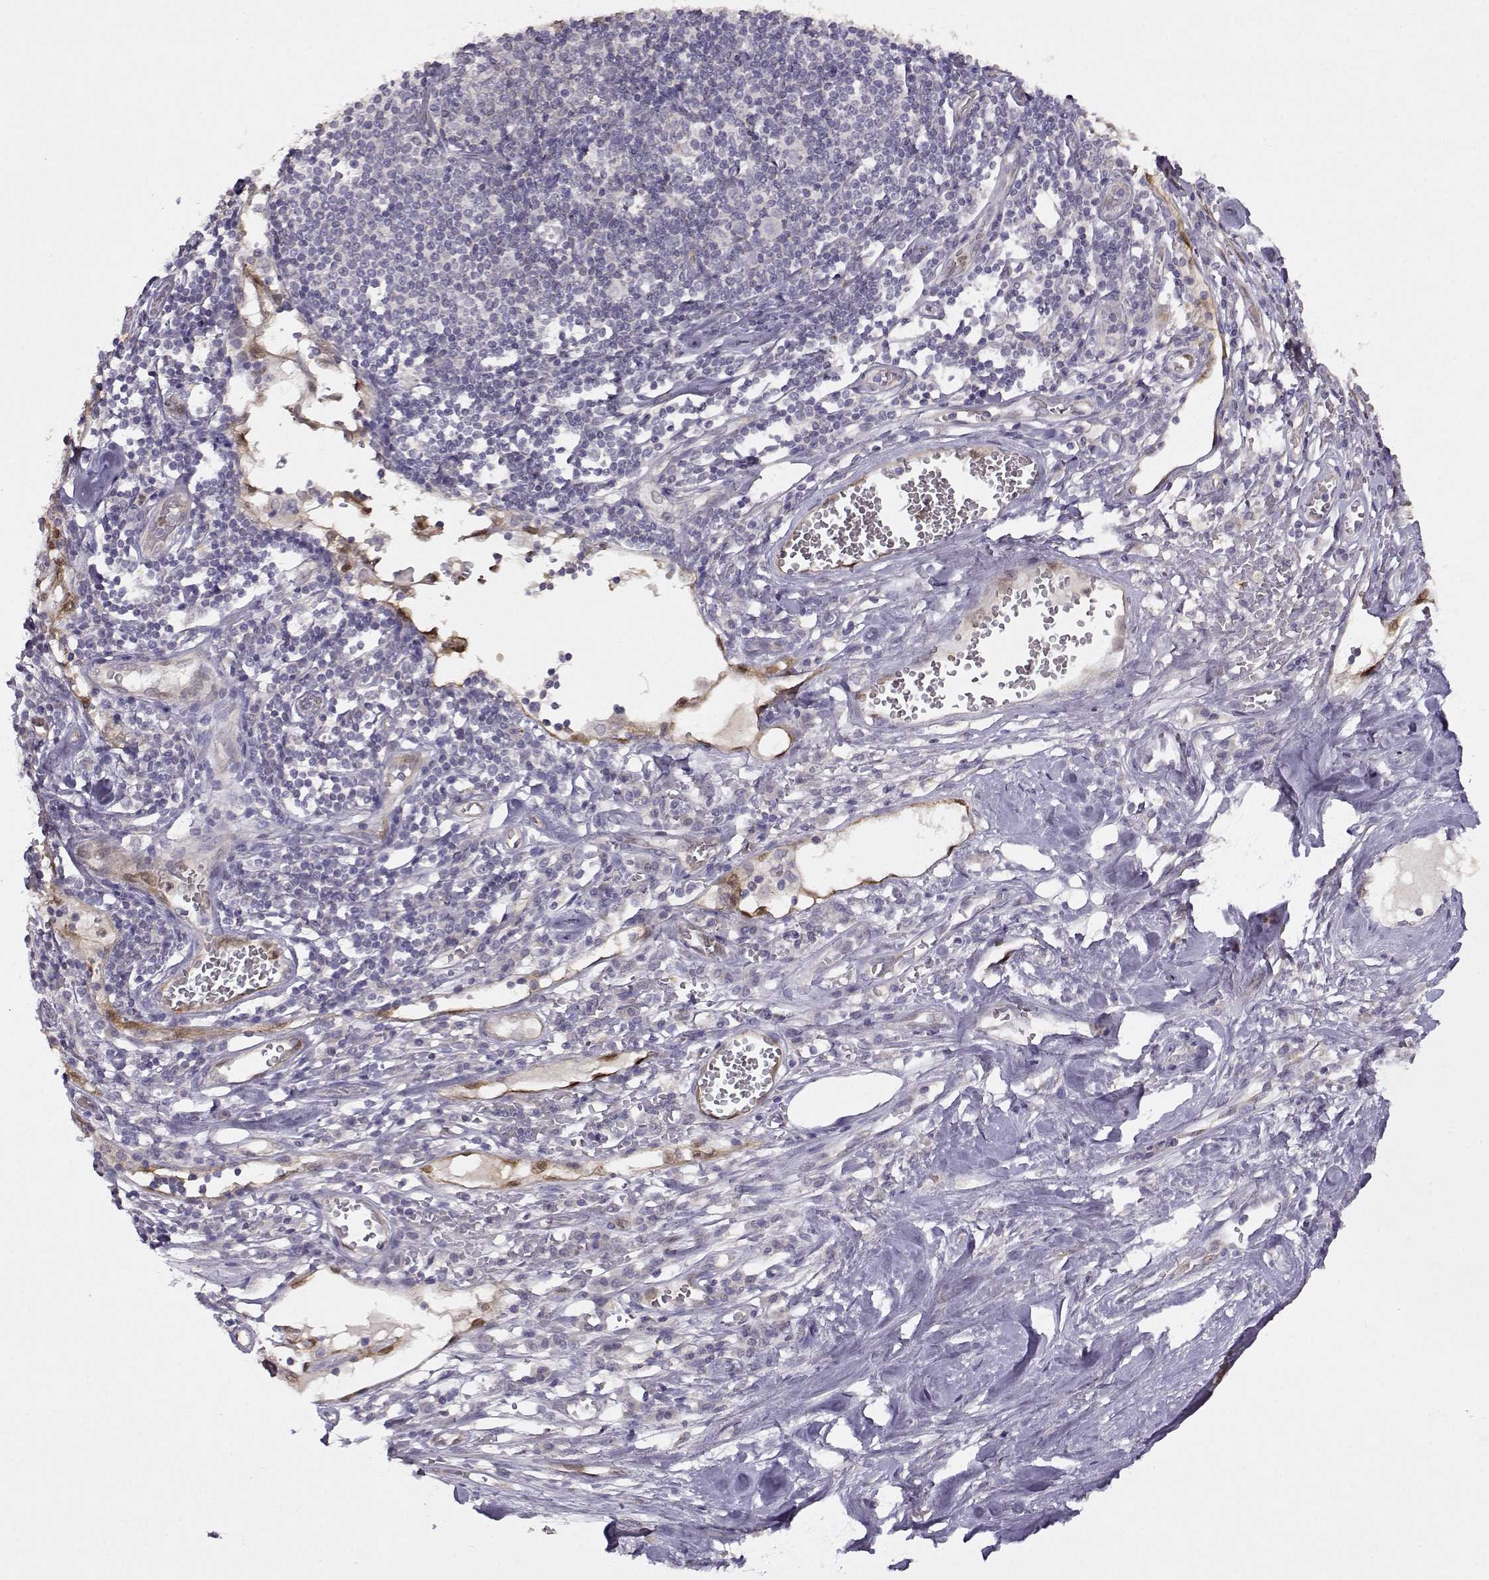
{"staining": {"intensity": "negative", "quantity": "none", "location": "none"}, "tissue": "melanoma", "cell_type": "Tumor cells", "image_type": "cancer", "snomed": [{"axis": "morphology", "description": "Malignant melanoma, Metastatic site"}, {"axis": "topography", "description": "Lymph node"}], "caption": "Melanoma was stained to show a protein in brown. There is no significant positivity in tumor cells. Nuclei are stained in blue.", "gene": "BMX", "patient": {"sex": "female", "age": 64}}